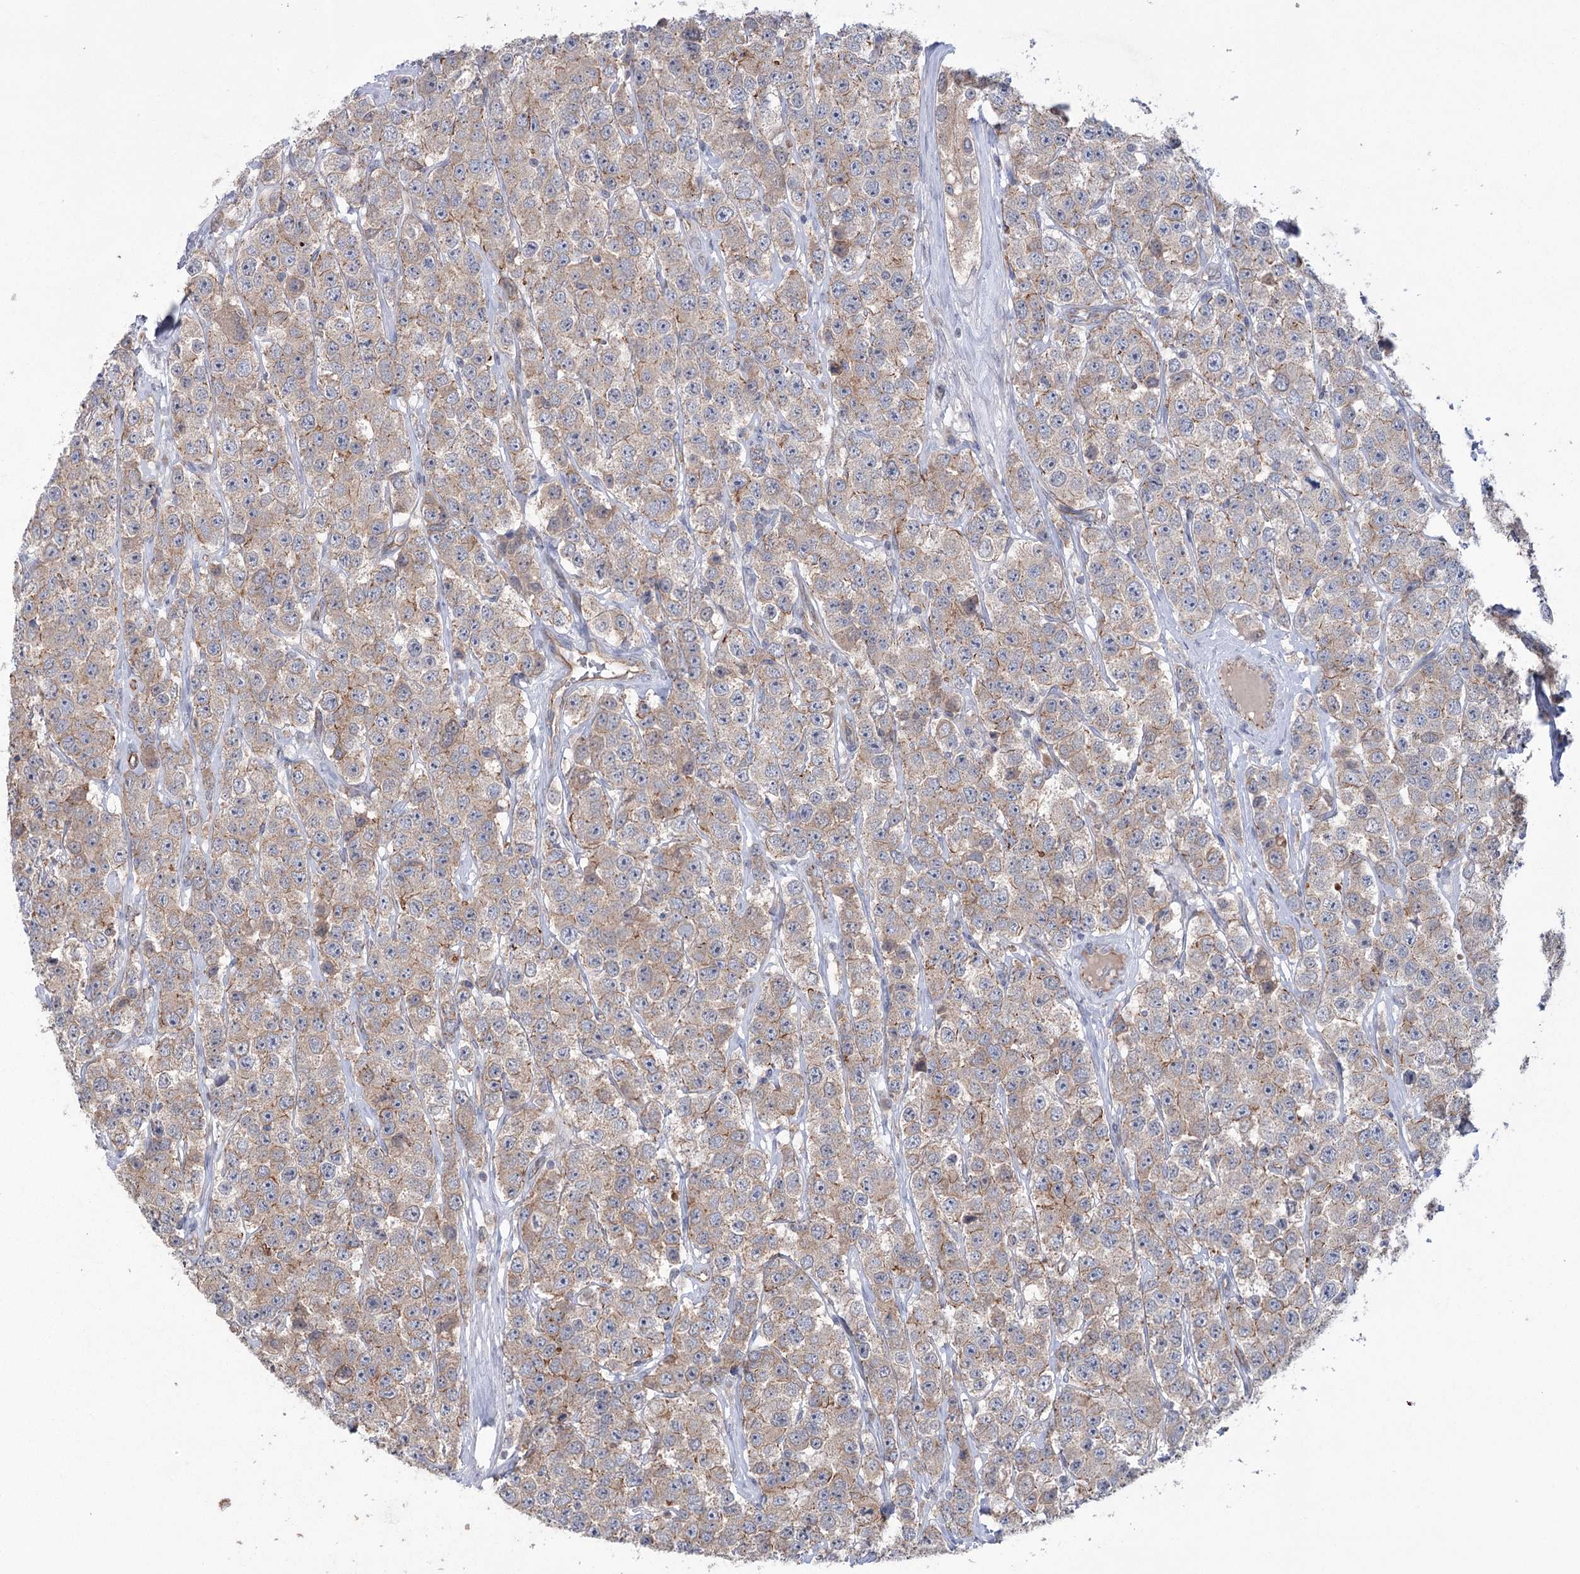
{"staining": {"intensity": "weak", "quantity": "25%-75%", "location": "cytoplasmic/membranous"}, "tissue": "testis cancer", "cell_type": "Tumor cells", "image_type": "cancer", "snomed": [{"axis": "morphology", "description": "Seminoma, NOS"}, {"axis": "topography", "description": "Testis"}], "caption": "Weak cytoplasmic/membranous positivity for a protein is identified in approximately 25%-75% of tumor cells of testis cancer using immunohistochemistry.", "gene": "TRIM71", "patient": {"sex": "male", "age": 28}}